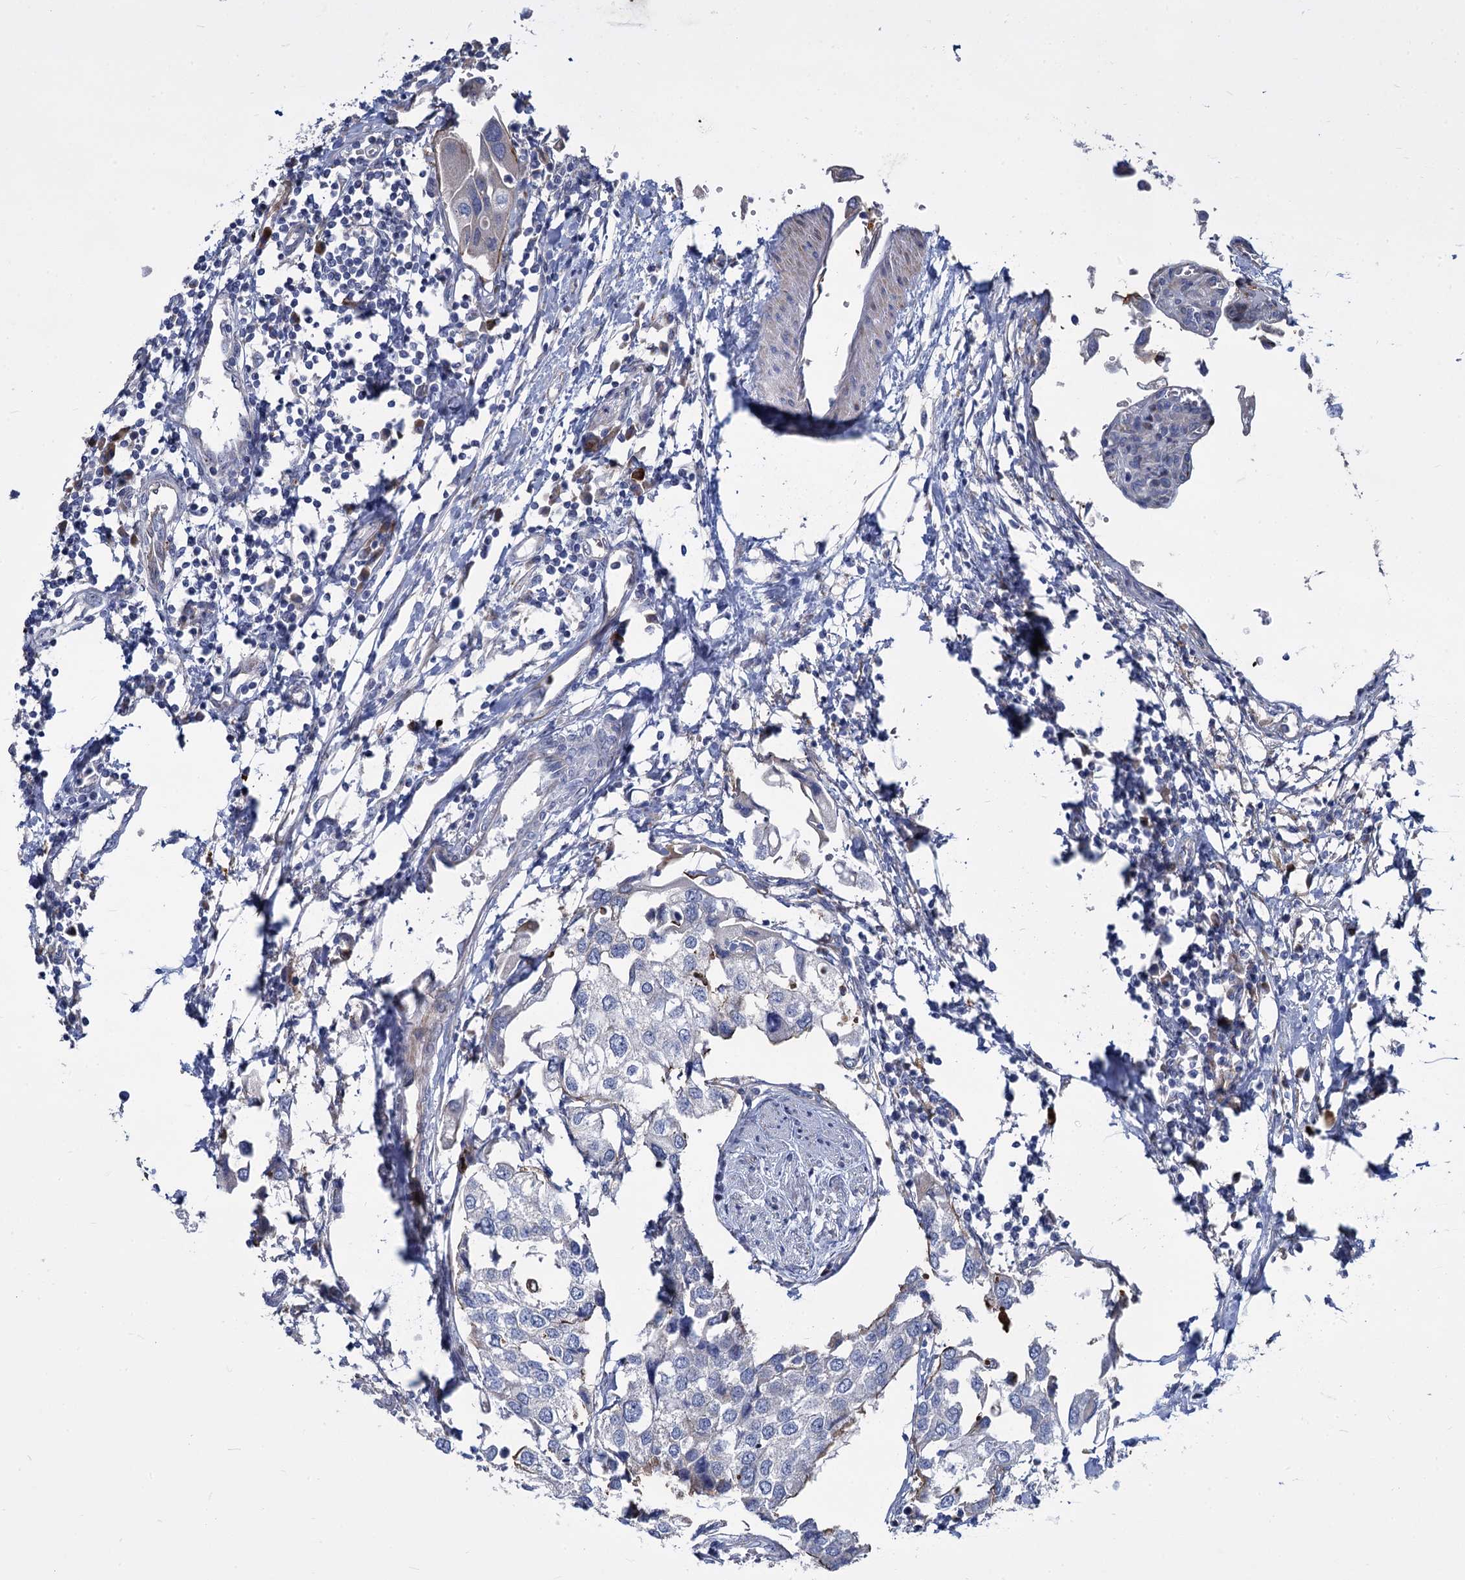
{"staining": {"intensity": "negative", "quantity": "none", "location": "none"}, "tissue": "urothelial cancer", "cell_type": "Tumor cells", "image_type": "cancer", "snomed": [{"axis": "morphology", "description": "Urothelial carcinoma, High grade"}, {"axis": "topography", "description": "Urinary bladder"}], "caption": "High-grade urothelial carcinoma was stained to show a protein in brown. There is no significant positivity in tumor cells.", "gene": "TRIM77", "patient": {"sex": "male", "age": 64}}